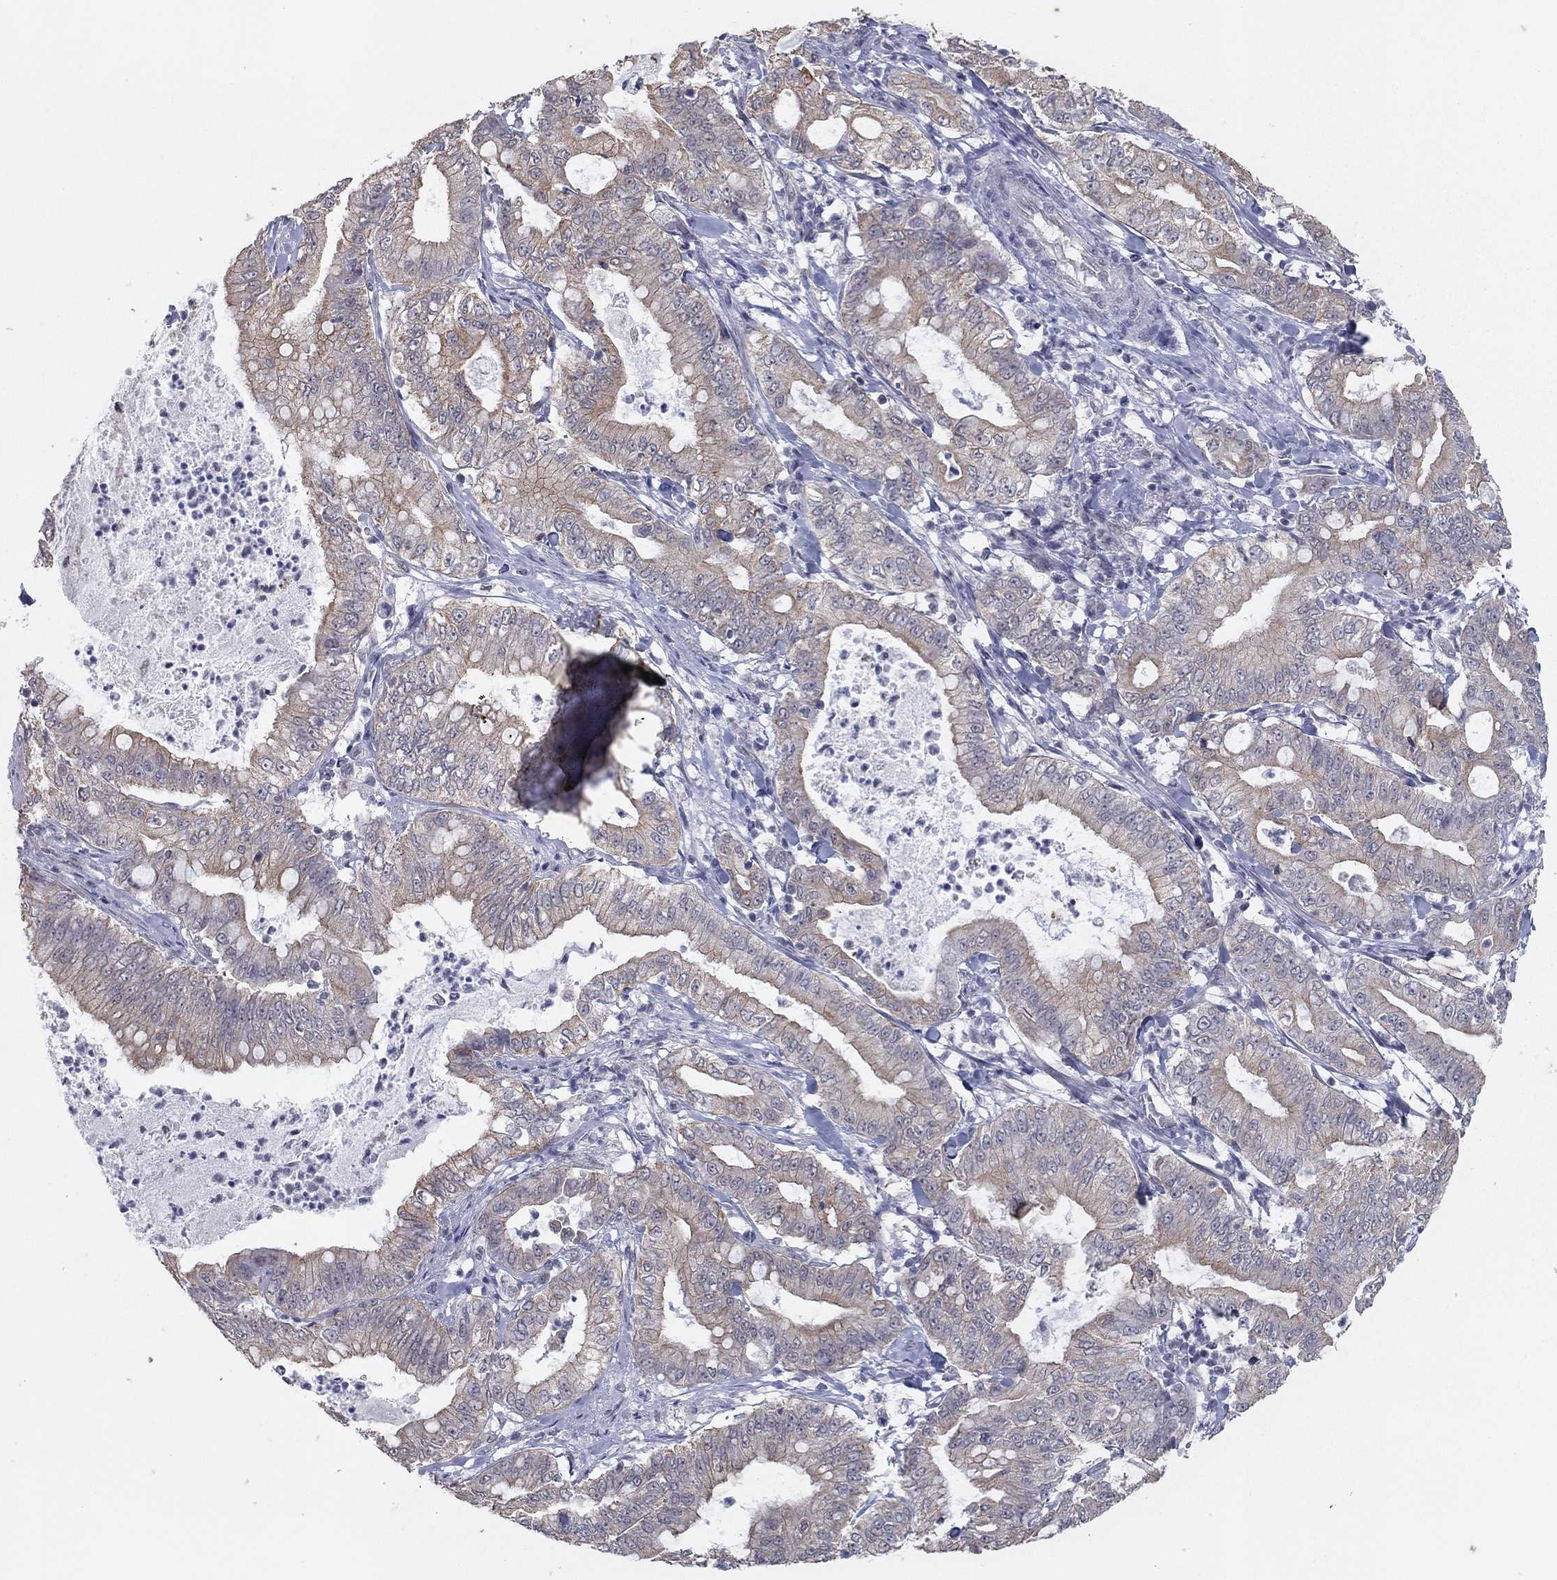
{"staining": {"intensity": "weak", "quantity": "25%-75%", "location": "cytoplasmic/membranous"}, "tissue": "pancreatic cancer", "cell_type": "Tumor cells", "image_type": "cancer", "snomed": [{"axis": "morphology", "description": "Adenocarcinoma, NOS"}, {"axis": "topography", "description": "Pancreas"}], "caption": "Brown immunohistochemical staining in human pancreatic adenocarcinoma exhibits weak cytoplasmic/membranous expression in approximately 25%-75% of tumor cells. The staining is performed using DAB brown chromogen to label protein expression. The nuclei are counter-stained blue using hematoxylin.", "gene": "SLC22A2", "patient": {"sex": "male", "age": 71}}